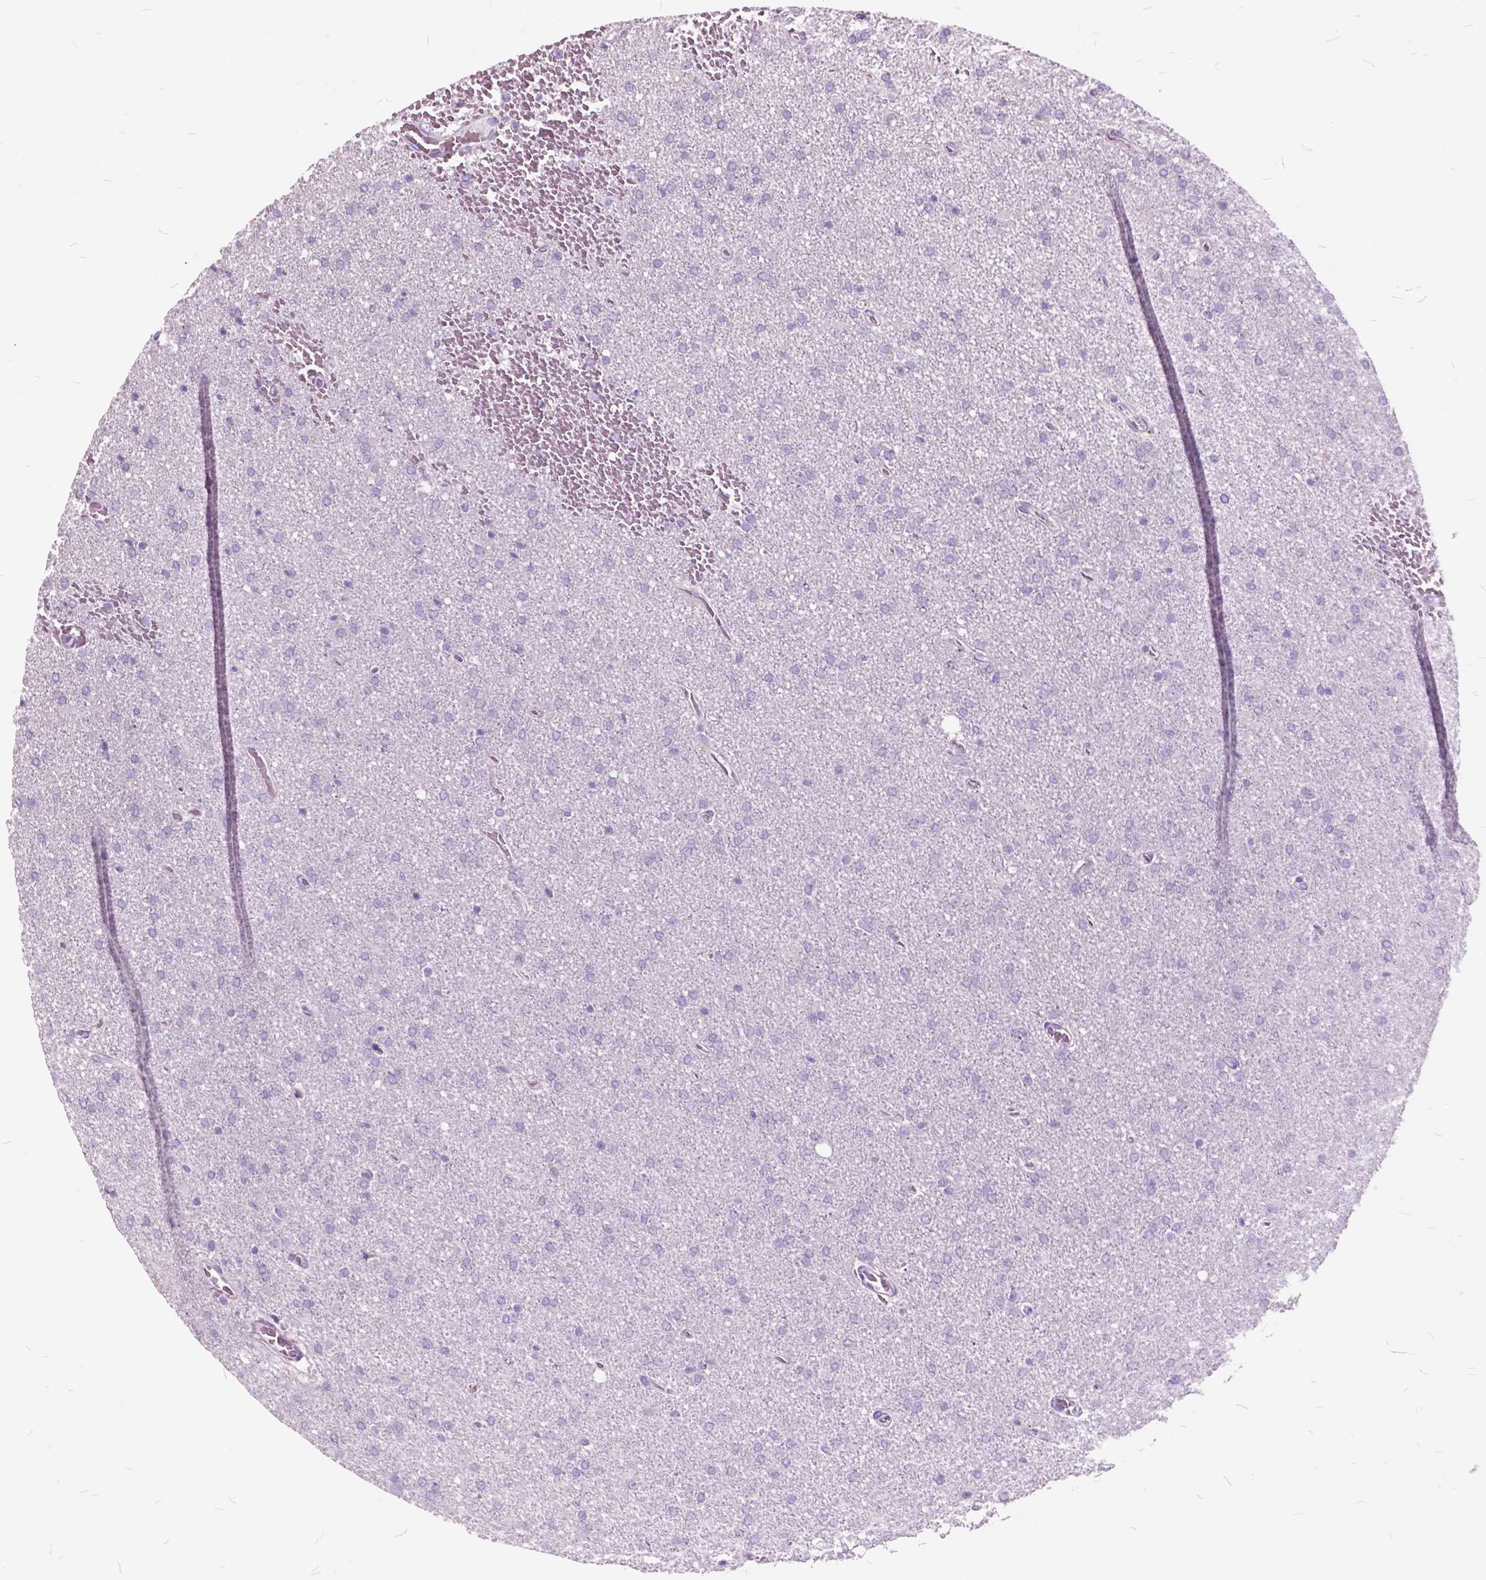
{"staining": {"intensity": "negative", "quantity": "none", "location": "none"}, "tissue": "glioma", "cell_type": "Tumor cells", "image_type": "cancer", "snomed": [{"axis": "morphology", "description": "Glioma, malignant, High grade"}, {"axis": "topography", "description": "Cerebral cortex"}], "caption": "Tumor cells are negative for protein expression in human glioma.", "gene": "GDF9", "patient": {"sex": "male", "age": 70}}